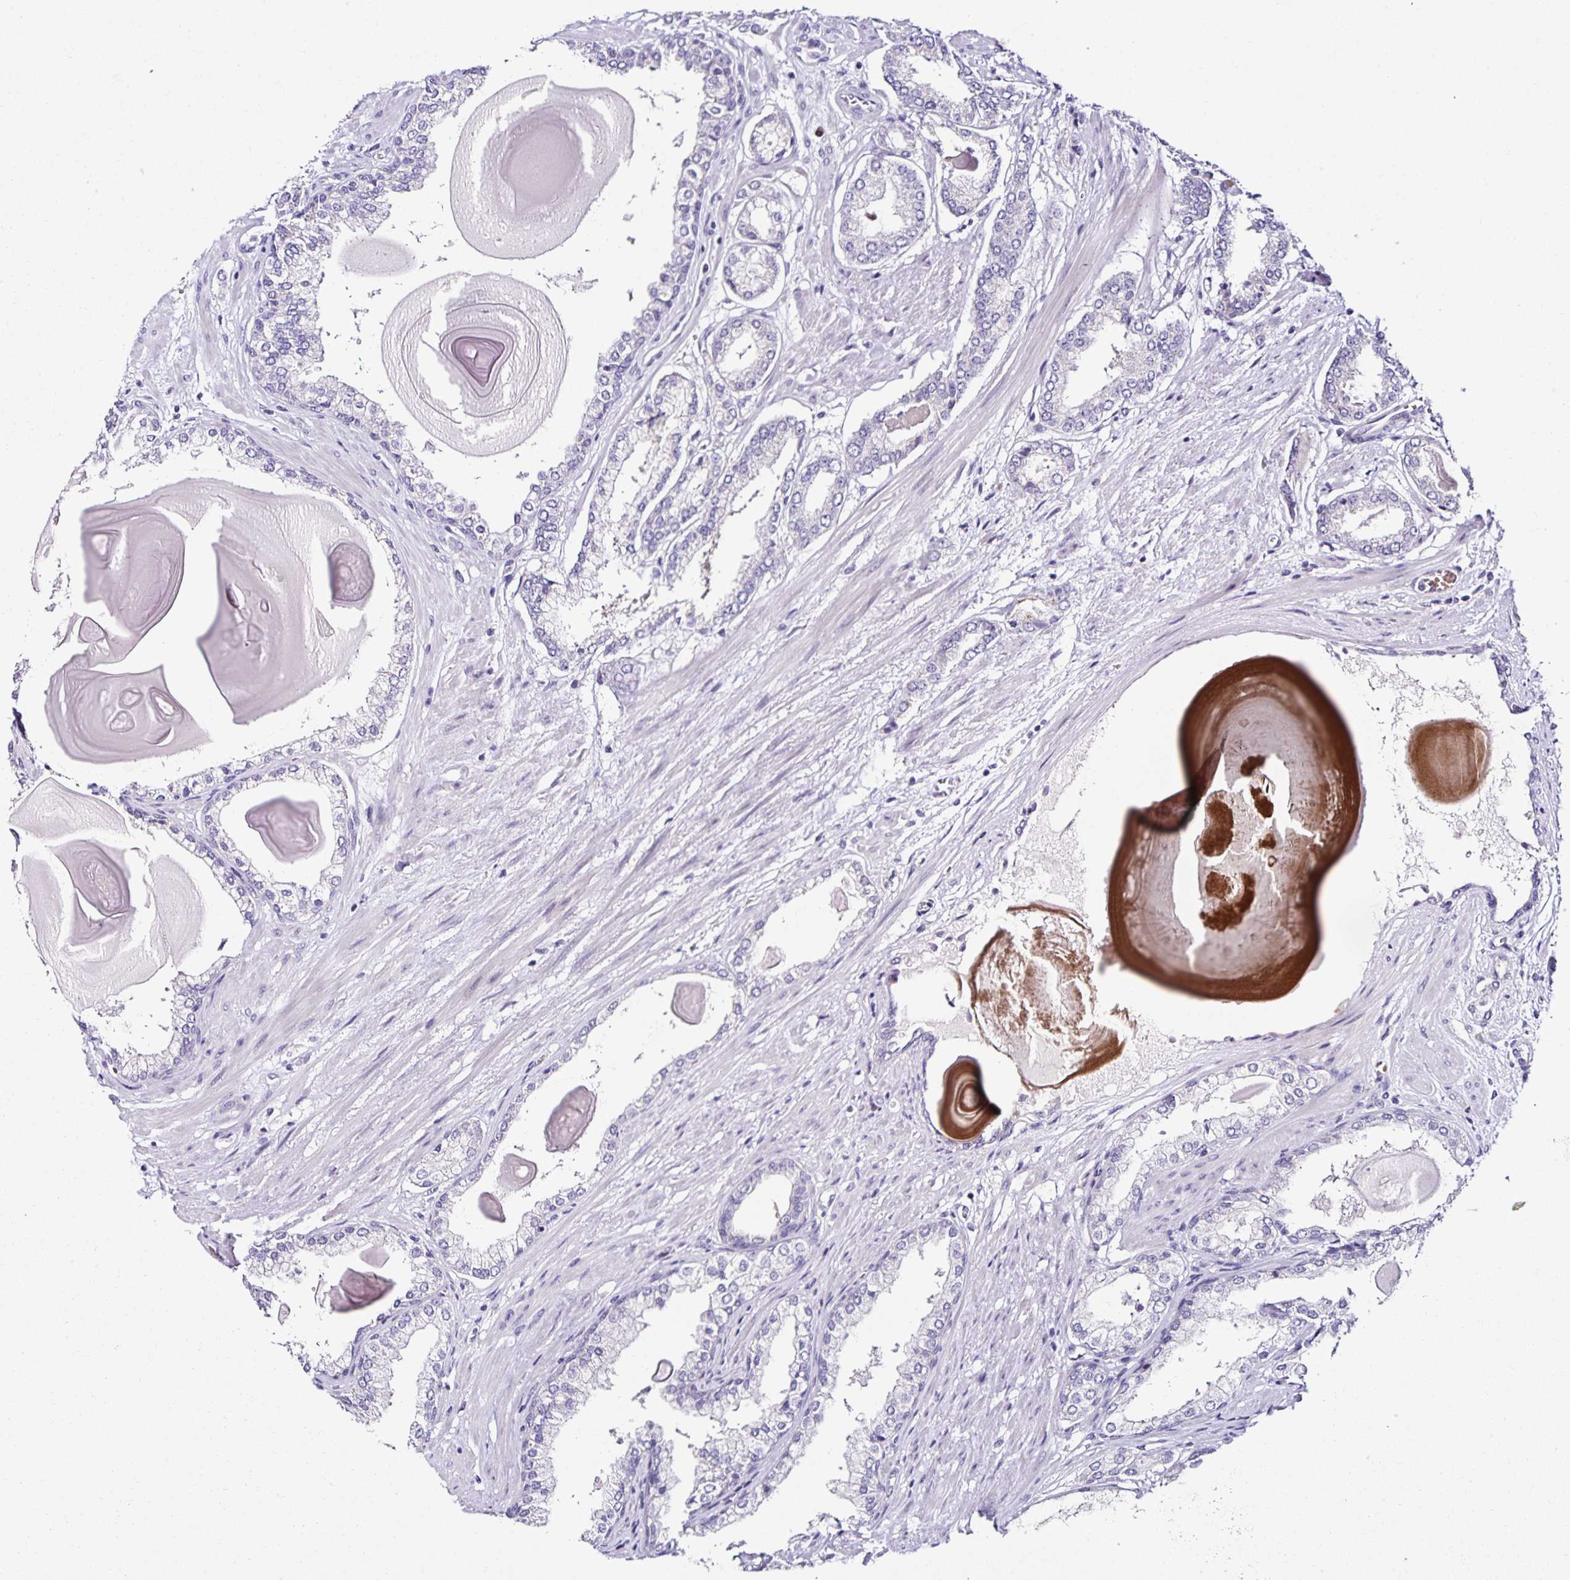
{"staining": {"intensity": "negative", "quantity": "none", "location": "none"}, "tissue": "prostate cancer", "cell_type": "Tumor cells", "image_type": "cancer", "snomed": [{"axis": "morphology", "description": "Adenocarcinoma, Low grade"}, {"axis": "topography", "description": "Prostate"}], "caption": "Immunohistochemistry of human prostate cancer demonstrates no expression in tumor cells.", "gene": "RNFT2", "patient": {"sex": "male", "age": 64}}